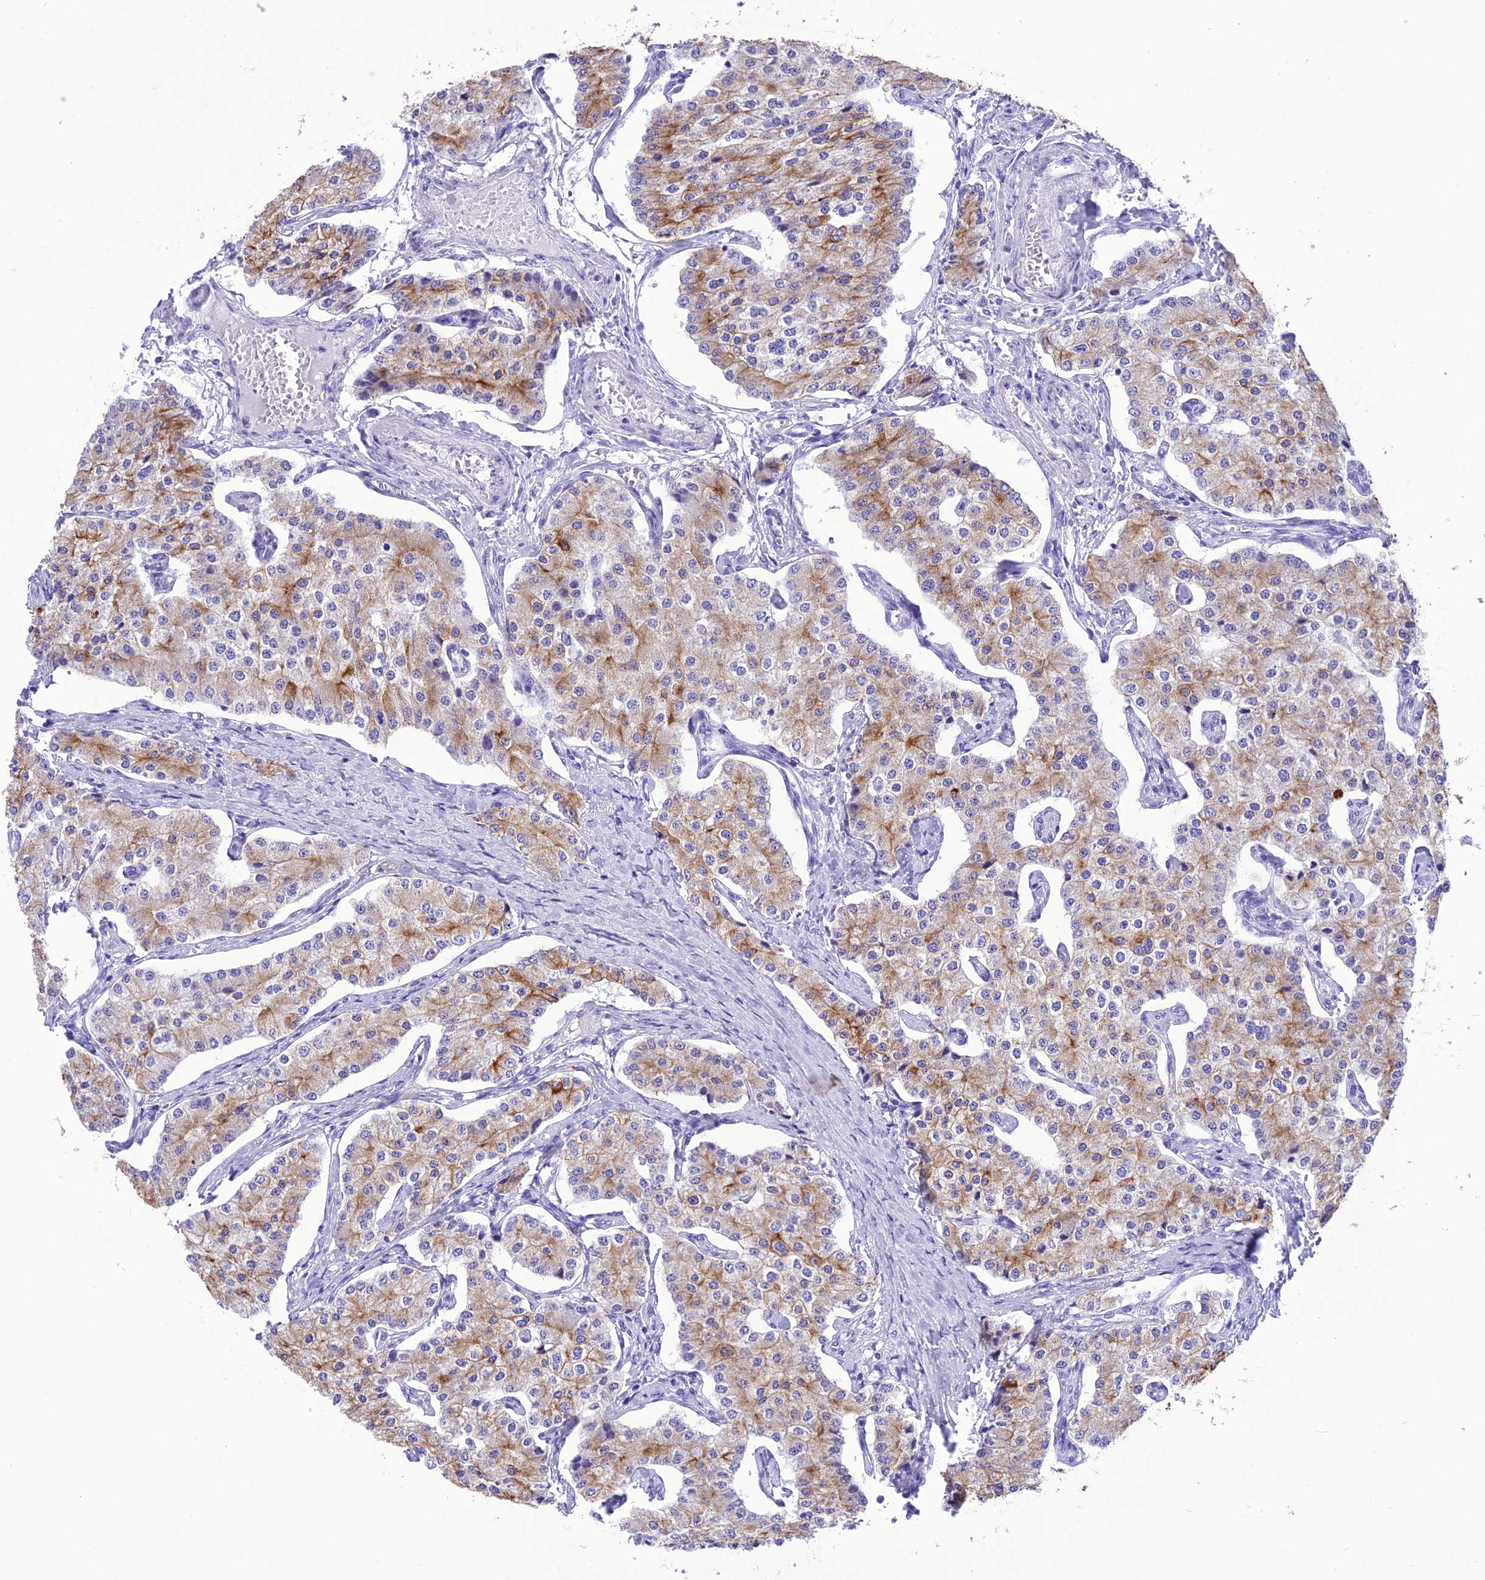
{"staining": {"intensity": "moderate", "quantity": "25%-75%", "location": "cytoplasmic/membranous"}, "tissue": "carcinoid", "cell_type": "Tumor cells", "image_type": "cancer", "snomed": [{"axis": "morphology", "description": "Carcinoid, malignant, NOS"}, {"axis": "topography", "description": "Colon"}], "caption": "Protein expression analysis of human malignant carcinoid reveals moderate cytoplasmic/membranous expression in about 25%-75% of tumor cells.", "gene": "VPS52", "patient": {"sex": "female", "age": 52}}